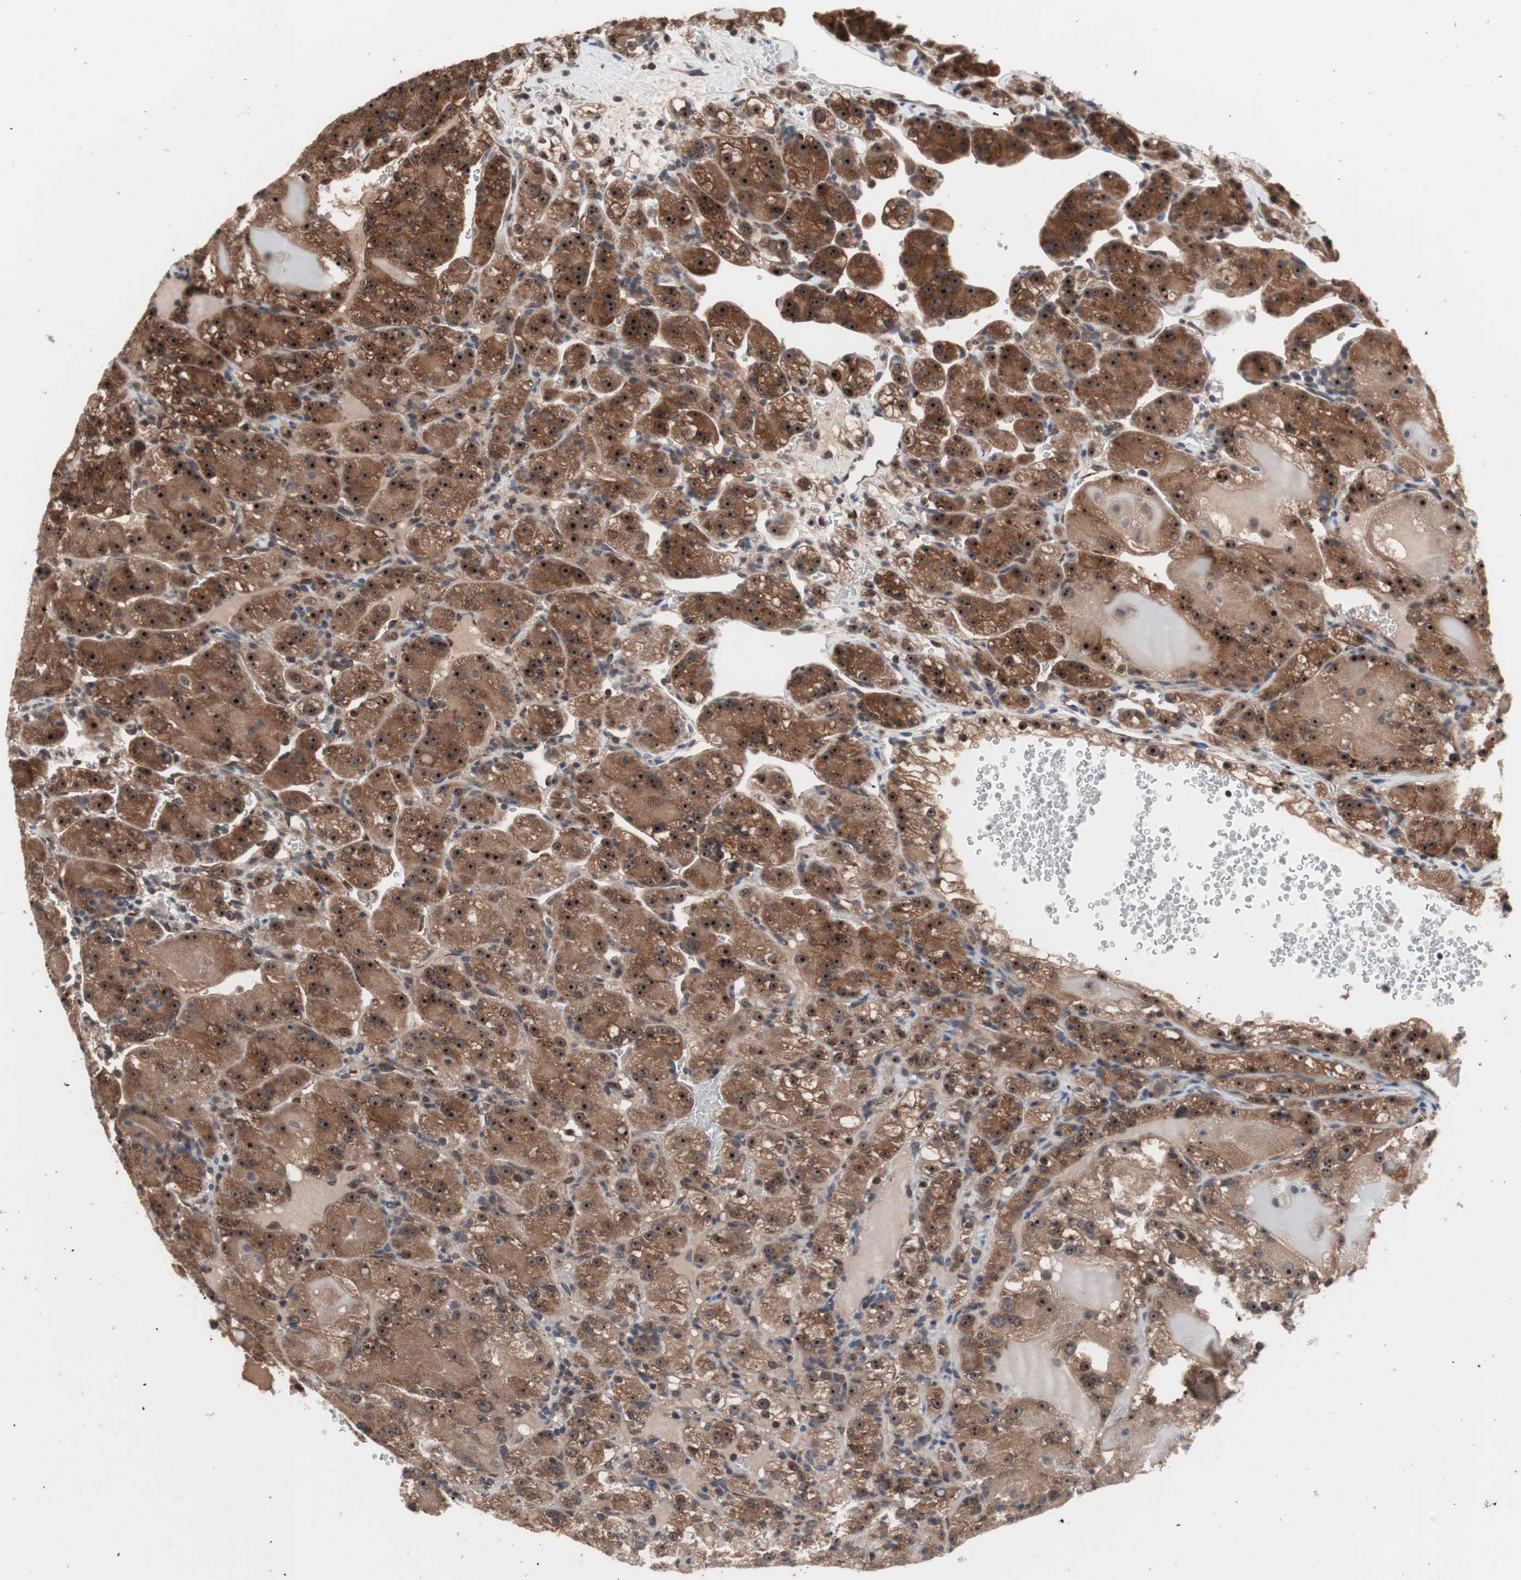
{"staining": {"intensity": "moderate", "quantity": ">75%", "location": "cytoplasmic/membranous,nuclear"}, "tissue": "renal cancer", "cell_type": "Tumor cells", "image_type": "cancer", "snomed": [{"axis": "morphology", "description": "Normal tissue, NOS"}, {"axis": "morphology", "description": "Adenocarcinoma, NOS"}, {"axis": "topography", "description": "Kidney"}], "caption": "Moderate cytoplasmic/membranous and nuclear positivity for a protein is identified in about >75% of tumor cells of renal cancer (adenocarcinoma) using immunohistochemistry.", "gene": "IRS1", "patient": {"sex": "male", "age": 61}}